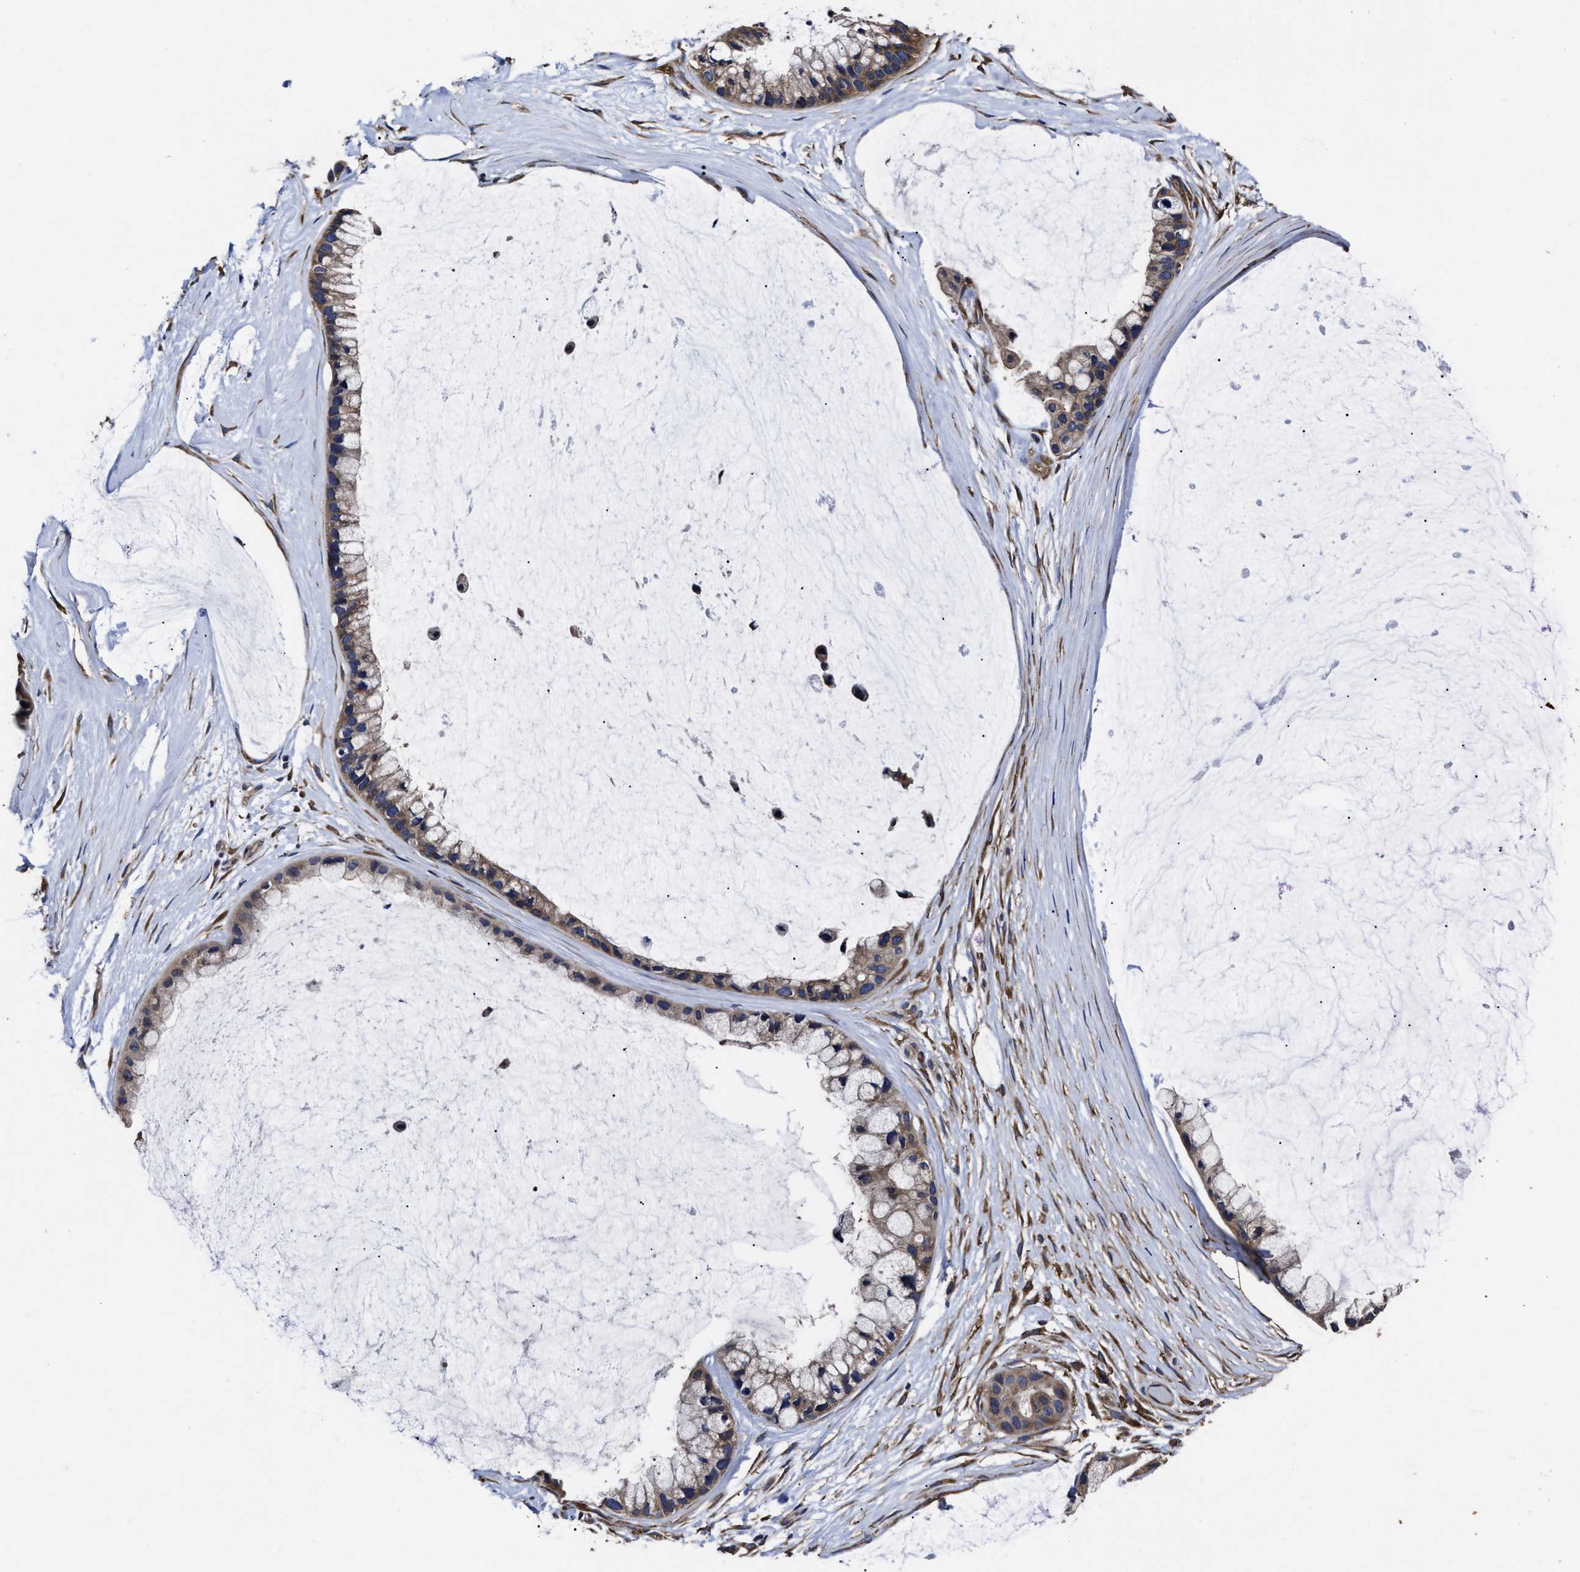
{"staining": {"intensity": "weak", "quantity": ">75%", "location": "cytoplasmic/membranous"}, "tissue": "ovarian cancer", "cell_type": "Tumor cells", "image_type": "cancer", "snomed": [{"axis": "morphology", "description": "Cystadenocarcinoma, mucinous, NOS"}, {"axis": "topography", "description": "Ovary"}], "caption": "A brown stain shows weak cytoplasmic/membranous expression of a protein in ovarian mucinous cystadenocarcinoma tumor cells.", "gene": "AVEN", "patient": {"sex": "female", "age": 39}}